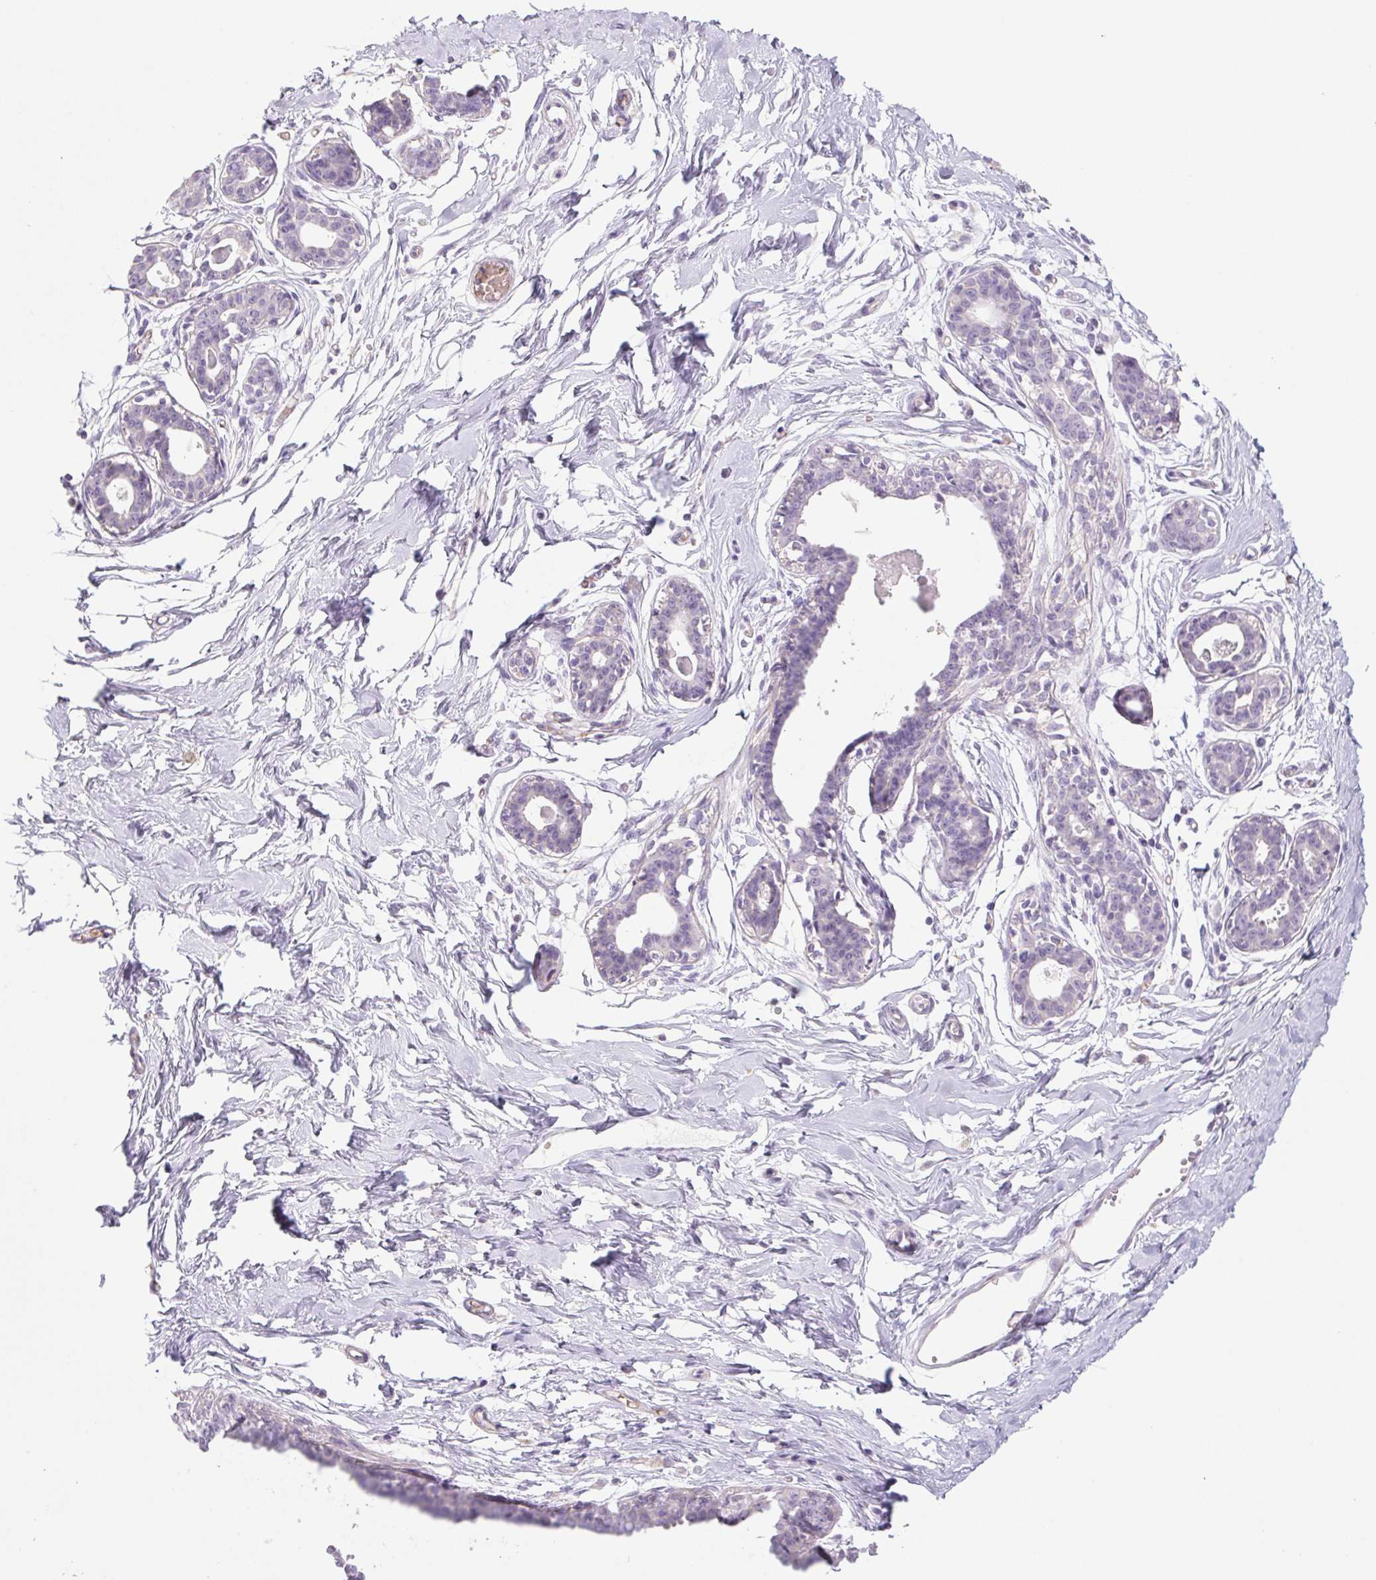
{"staining": {"intensity": "negative", "quantity": "none", "location": "none"}, "tissue": "breast", "cell_type": "Adipocytes", "image_type": "normal", "snomed": [{"axis": "morphology", "description": "Normal tissue, NOS"}, {"axis": "topography", "description": "Breast"}], "caption": "DAB immunohistochemical staining of unremarkable human breast demonstrates no significant positivity in adipocytes. (DAB (3,3'-diaminobenzidine) immunohistochemistry (IHC), high magnification).", "gene": "IGFL3", "patient": {"sex": "female", "age": 45}}